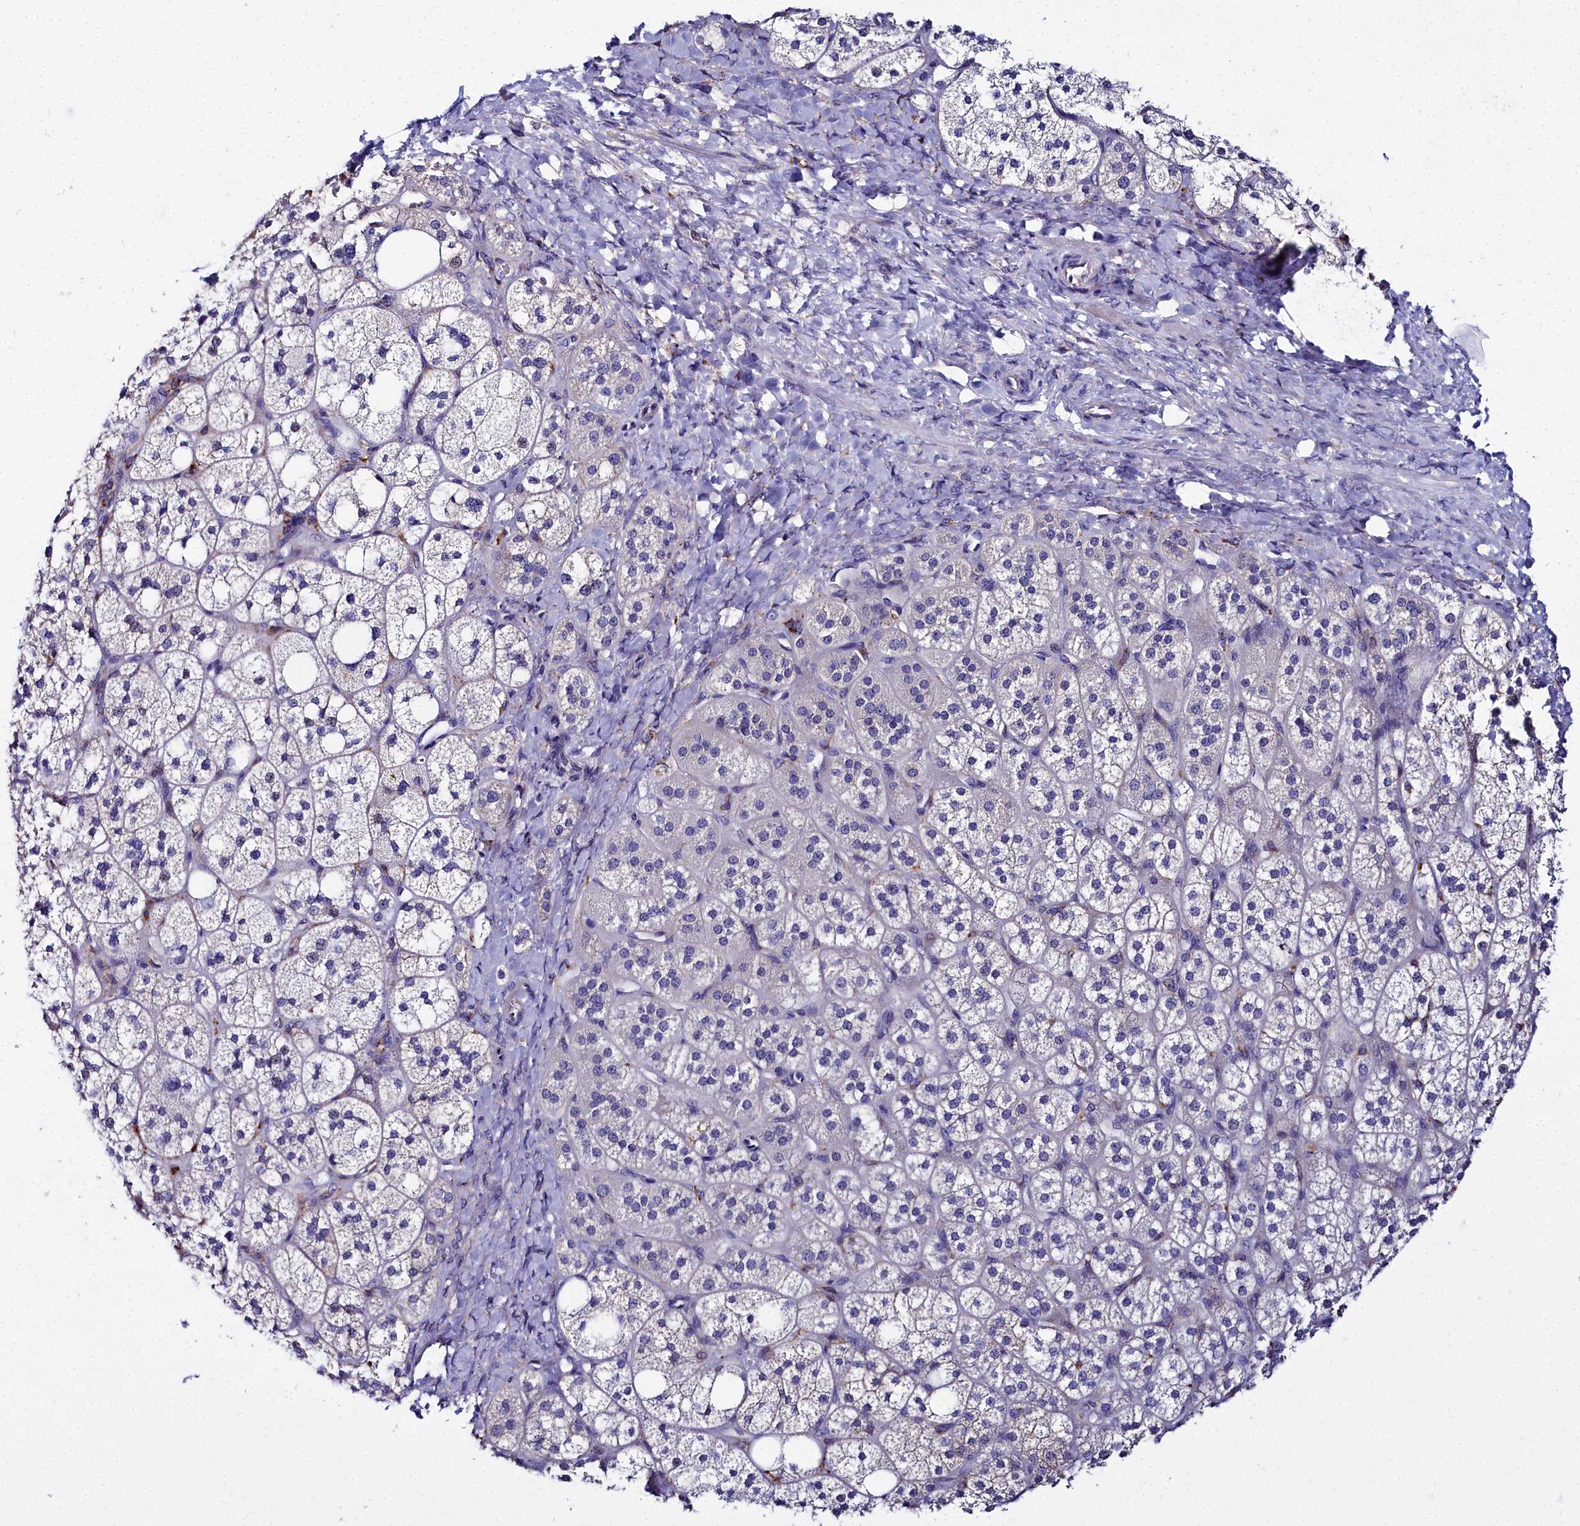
{"staining": {"intensity": "weak", "quantity": "<25%", "location": "cytoplasmic/membranous"}, "tissue": "adrenal gland", "cell_type": "Glandular cells", "image_type": "normal", "snomed": [{"axis": "morphology", "description": "Normal tissue, NOS"}, {"axis": "topography", "description": "Adrenal gland"}], "caption": "Human adrenal gland stained for a protein using IHC exhibits no staining in glandular cells.", "gene": "ELAPOR2", "patient": {"sex": "male", "age": 61}}